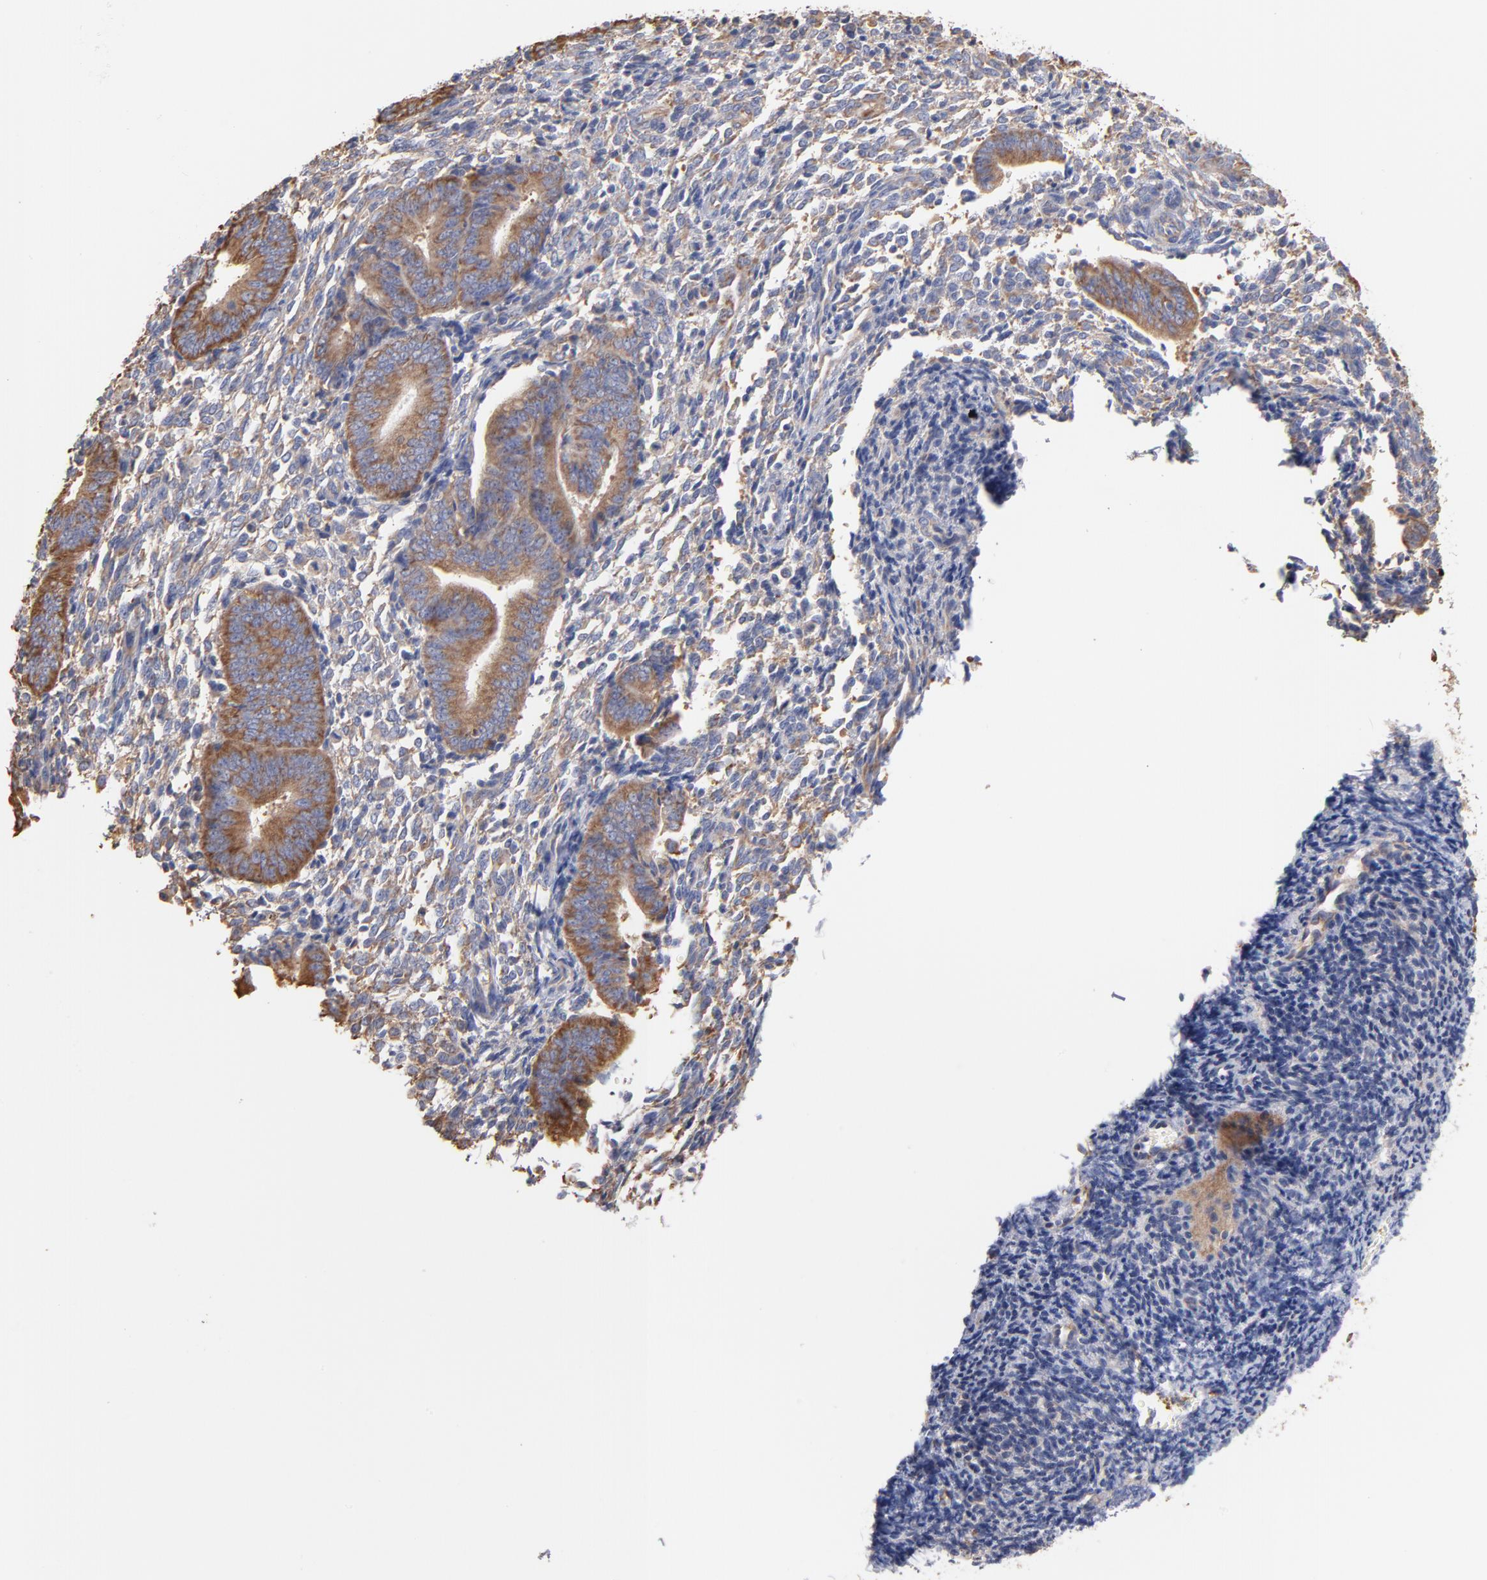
{"staining": {"intensity": "negative", "quantity": "none", "location": "none"}, "tissue": "endometrium", "cell_type": "Cells in endometrial stroma", "image_type": "normal", "snomed": [{"axis": "morphology", "description": "Normal tissue, NOS"}, {"axis": "topography", "description": "Uterus"}, {"axis": "topography", "description": "Endometrium"}], "caption": "IHC image of benign human endometrium stained for a protein (brown), which displays no expression in cells in endometrial stroma. (DAB (3,3'-diaminobenzidine) immunohistochemistry (IHC), high magnification).", "gene": "RPL9", "patient": {"sex": "female", "age": 33}}